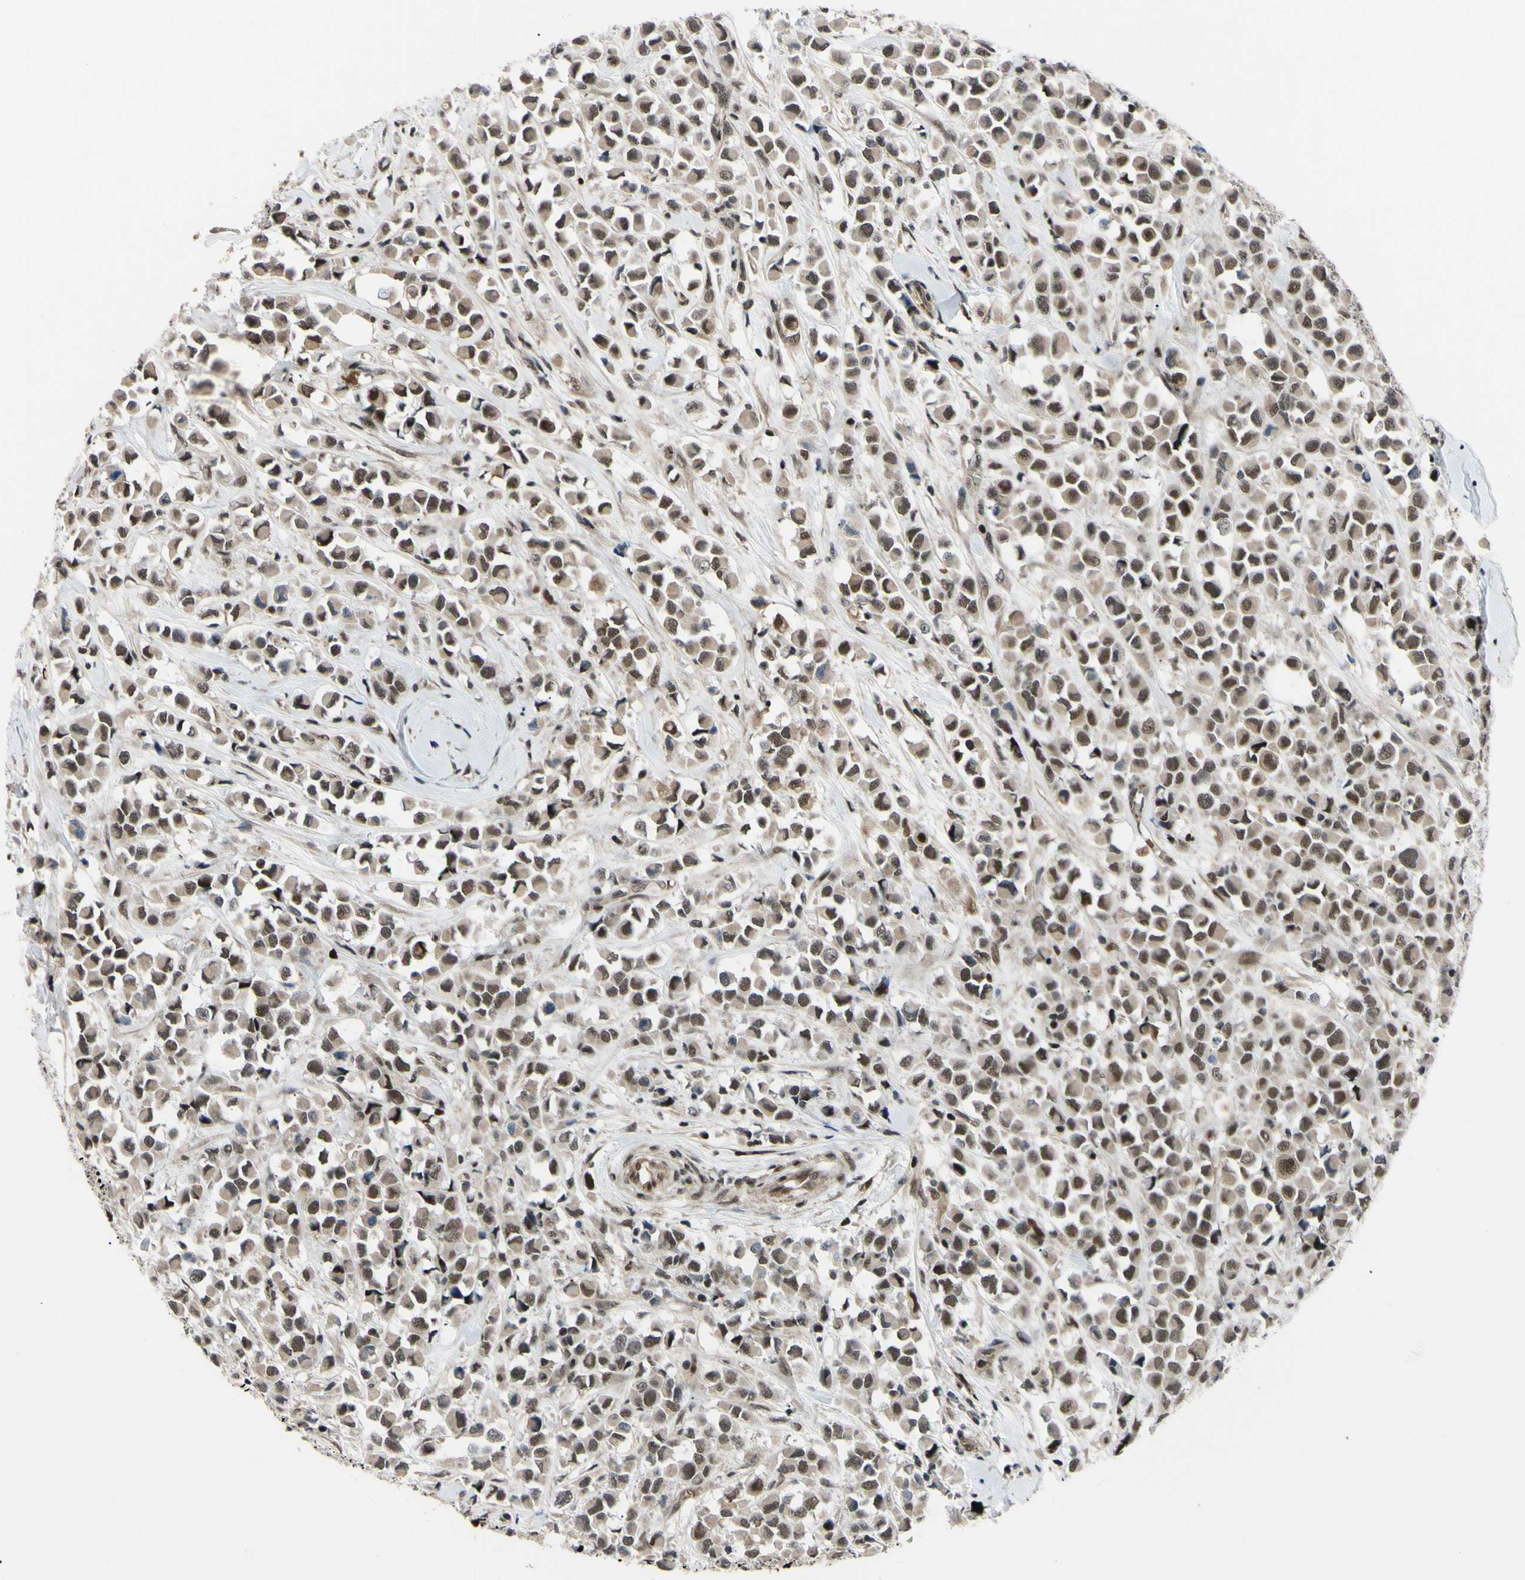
{"staining": {"intensity": "strong", "quantity": ">75%", "location": "nuclear"}, "tissue": "breast cancer", "cell_type": "Tumor cells", "image_type": "cancer", "snomed": [{"axis": "morphology", "description": "Duct carcinoma"}, {"axis": "topography", "description": "Breast"}], "caption": "Human intraductal carcinoma (breast) stained with a protein marker demonstrates strong staining in tumor cells.", "gene": "THAP12", "patient": {"sex": "female", "age": 61}}